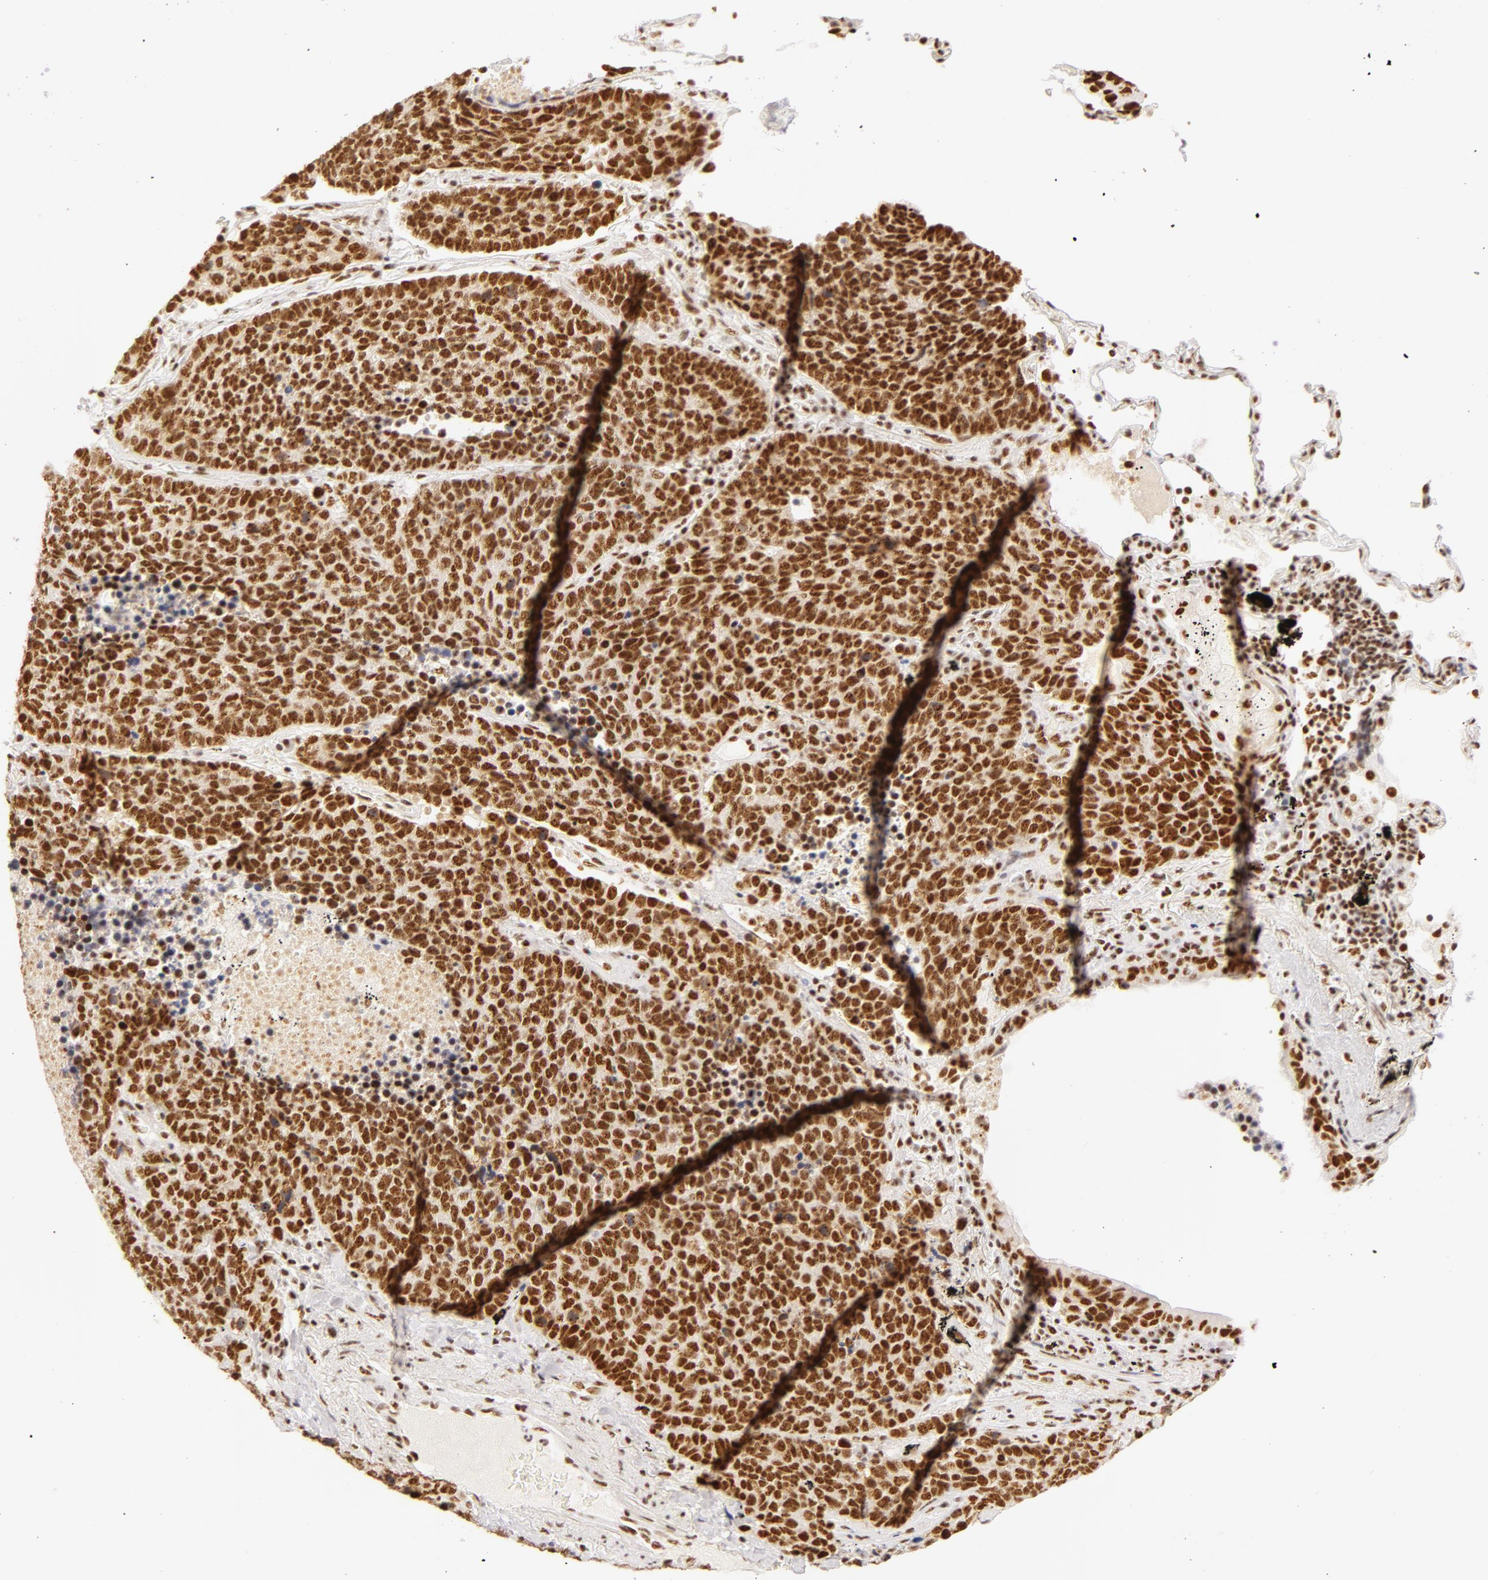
{"staining": {"intensity": "strong", "quantity": ">75%", "location": "nuclear"}, "tissue": "lung cancer", "cell_type": "Tumor cells", "image_type": "cancer", "snomed": [{"axis": "morphology", "description": "Neoplasm, malignant, NOS"}, {"axis": "topography", "description": "Lung"}], "caption": "A brown stain shows strong nuclear expression of a protein in human lung cancer (malignant neoplasm) tumor cells.", "gene": "RBM39", "patient": {"sex": "female", "age": 75}}